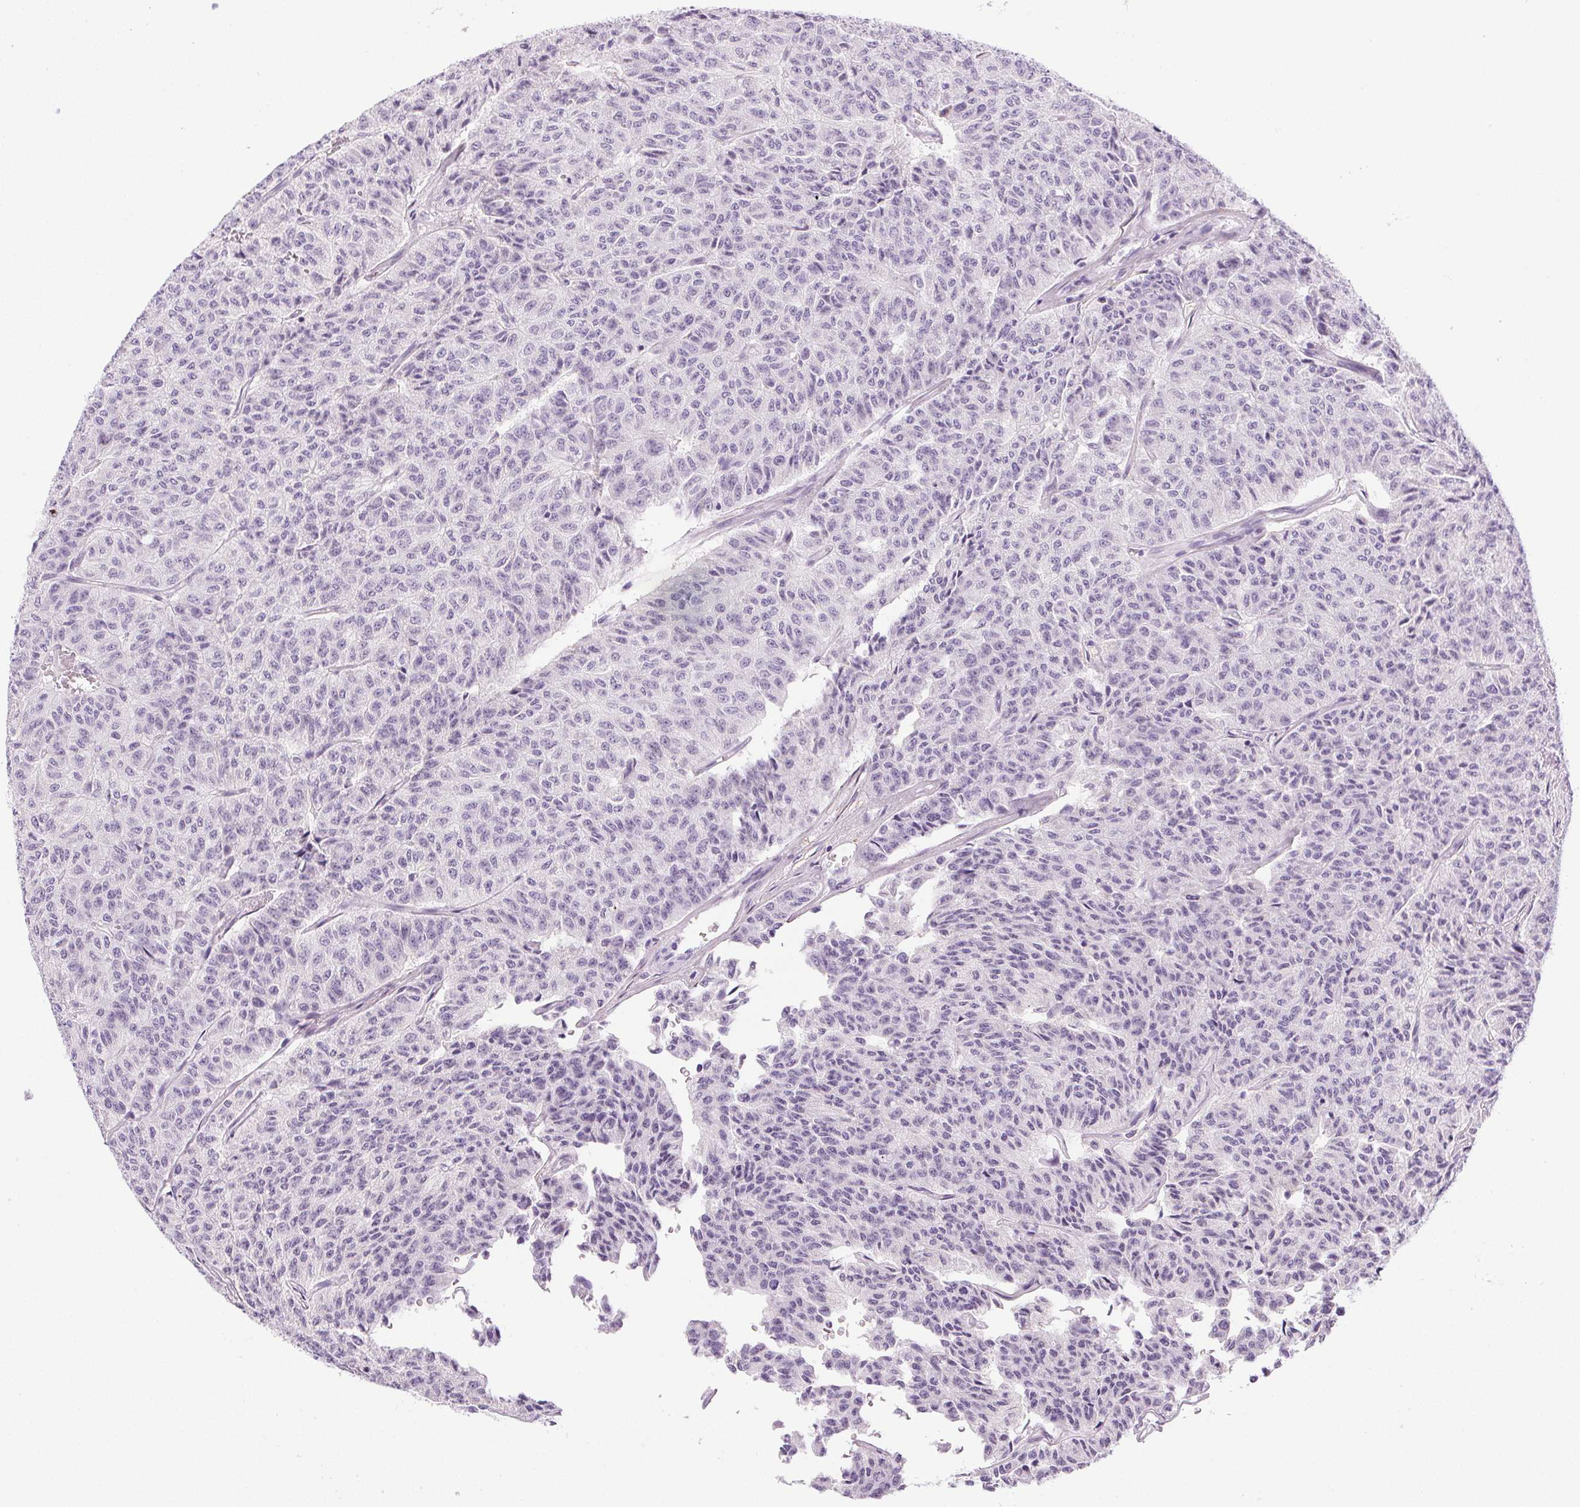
{"staining": {"intensity": "negative", "quantity": "none", "location": "none"}, "tissue": "carcinoid", "cell_type": "Tumor cells", "image_type": "cancer", "snomed": [{"axis": "morphology", "description": "Carcinoid, malignant, NOS"}, {"axis": "topography", "description": "Lung"}], "caption": "Tumor cells show no significant protein expression in carcinoid. Brightfield microscopy of immunohistochemistry (IHC) stained with DAB (brown) and hematoxylin (blue), captured at high magnification.", "gene": "PRL", "patient": {"sex": "male", "age": 71}}